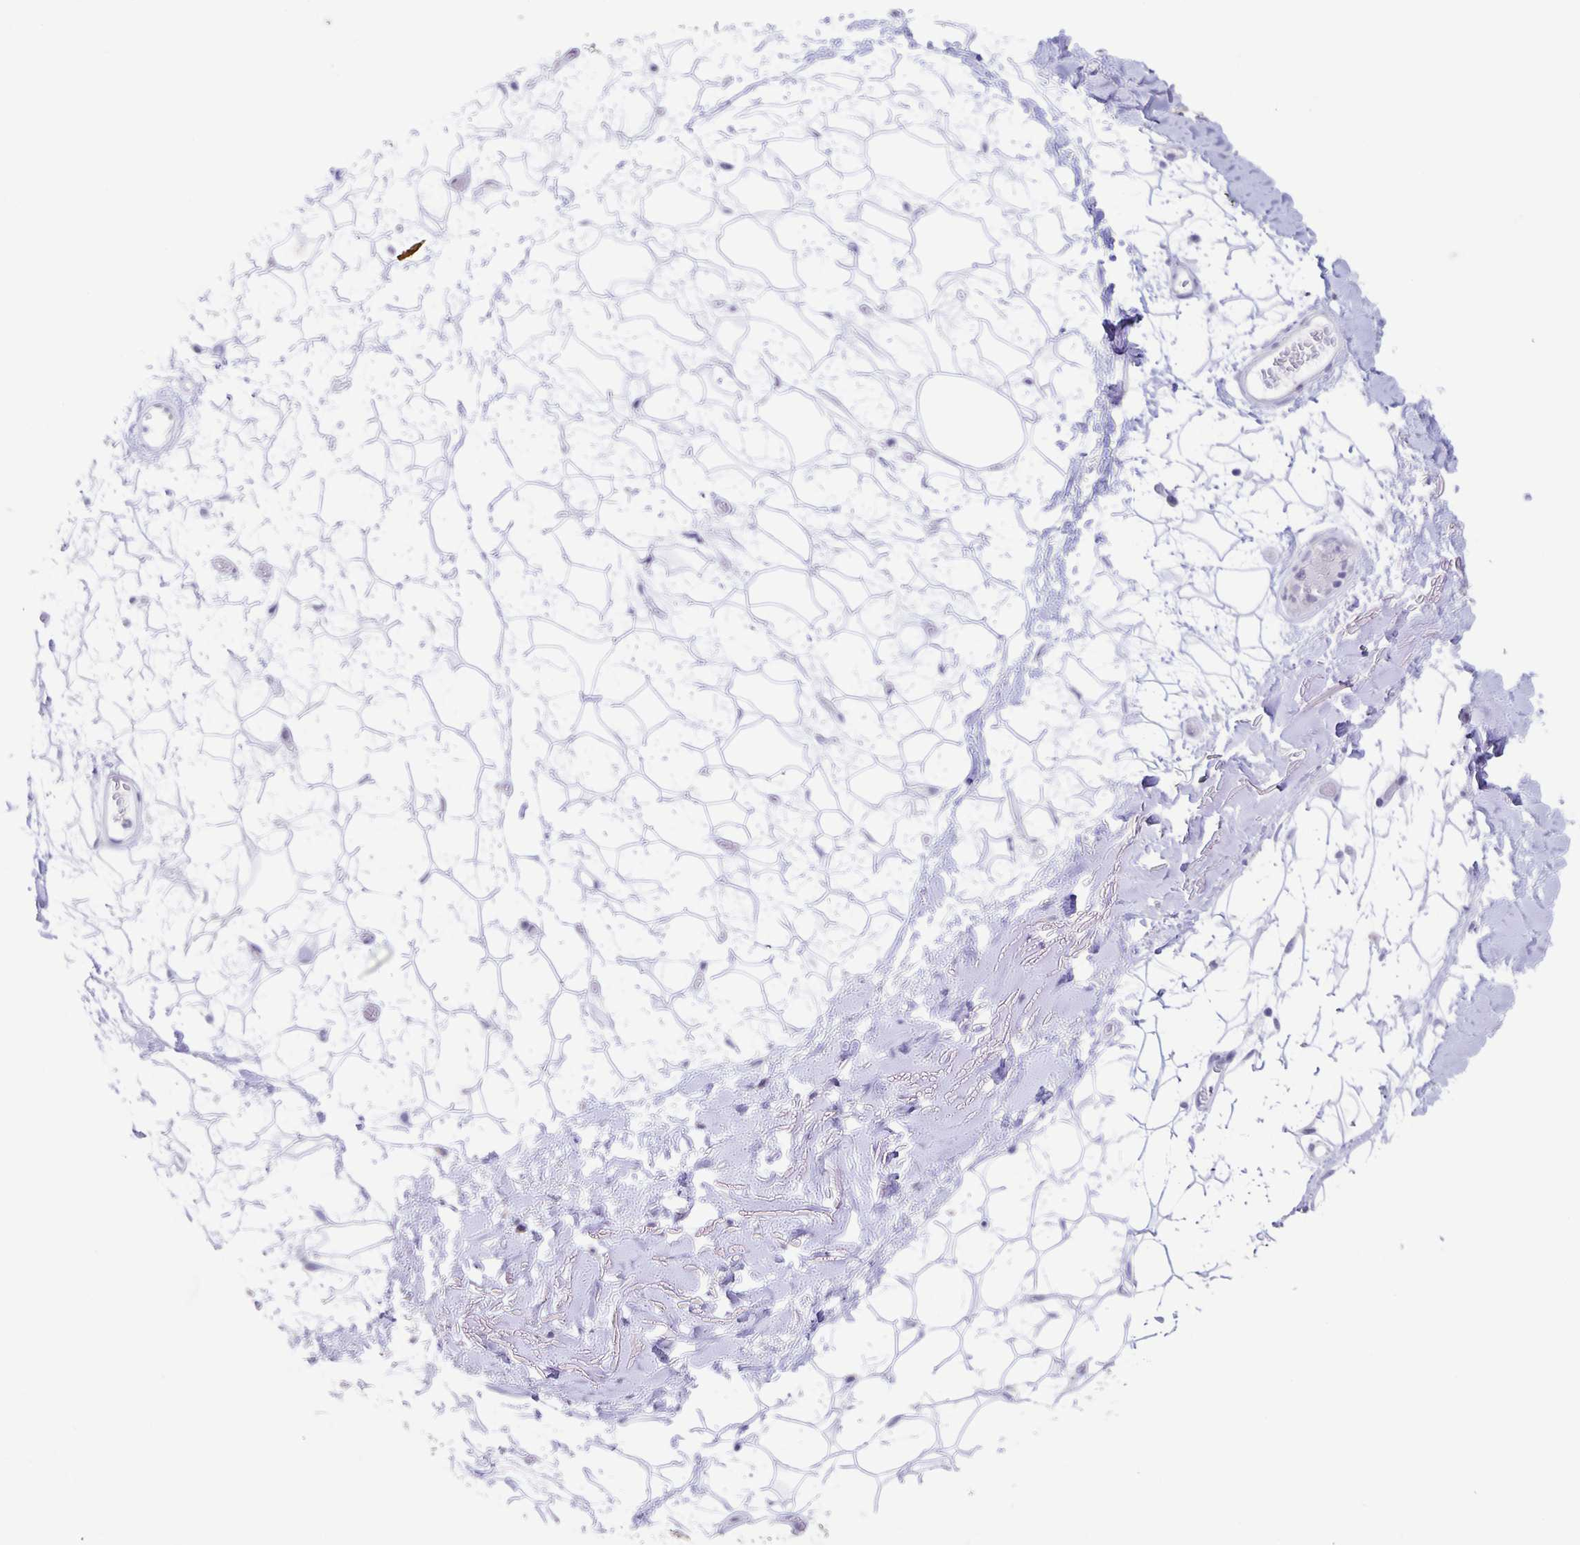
{"staining": {"intensity": "negative", "quantity": "none", "location": "none"}, "tissue": "adipose tissue", "cell_type": "Adipocytes", "image_type": "normal", "snomed": [{"axis": "morphology", "description": "Normal tissue, NOS"}, {"axis": "topography", "description": "Anal"}, {"axis": "topography", "description": "Peripheral nerve tissue"}], "caption": "An IHC image of benign adipose tissue is shown. There is no staining in adipocytes of adipose tissue. (IHC, brightfield microscopy, high magnification).", "gene": "AQP4", "patient": {"sex": "male", "age": 78}}